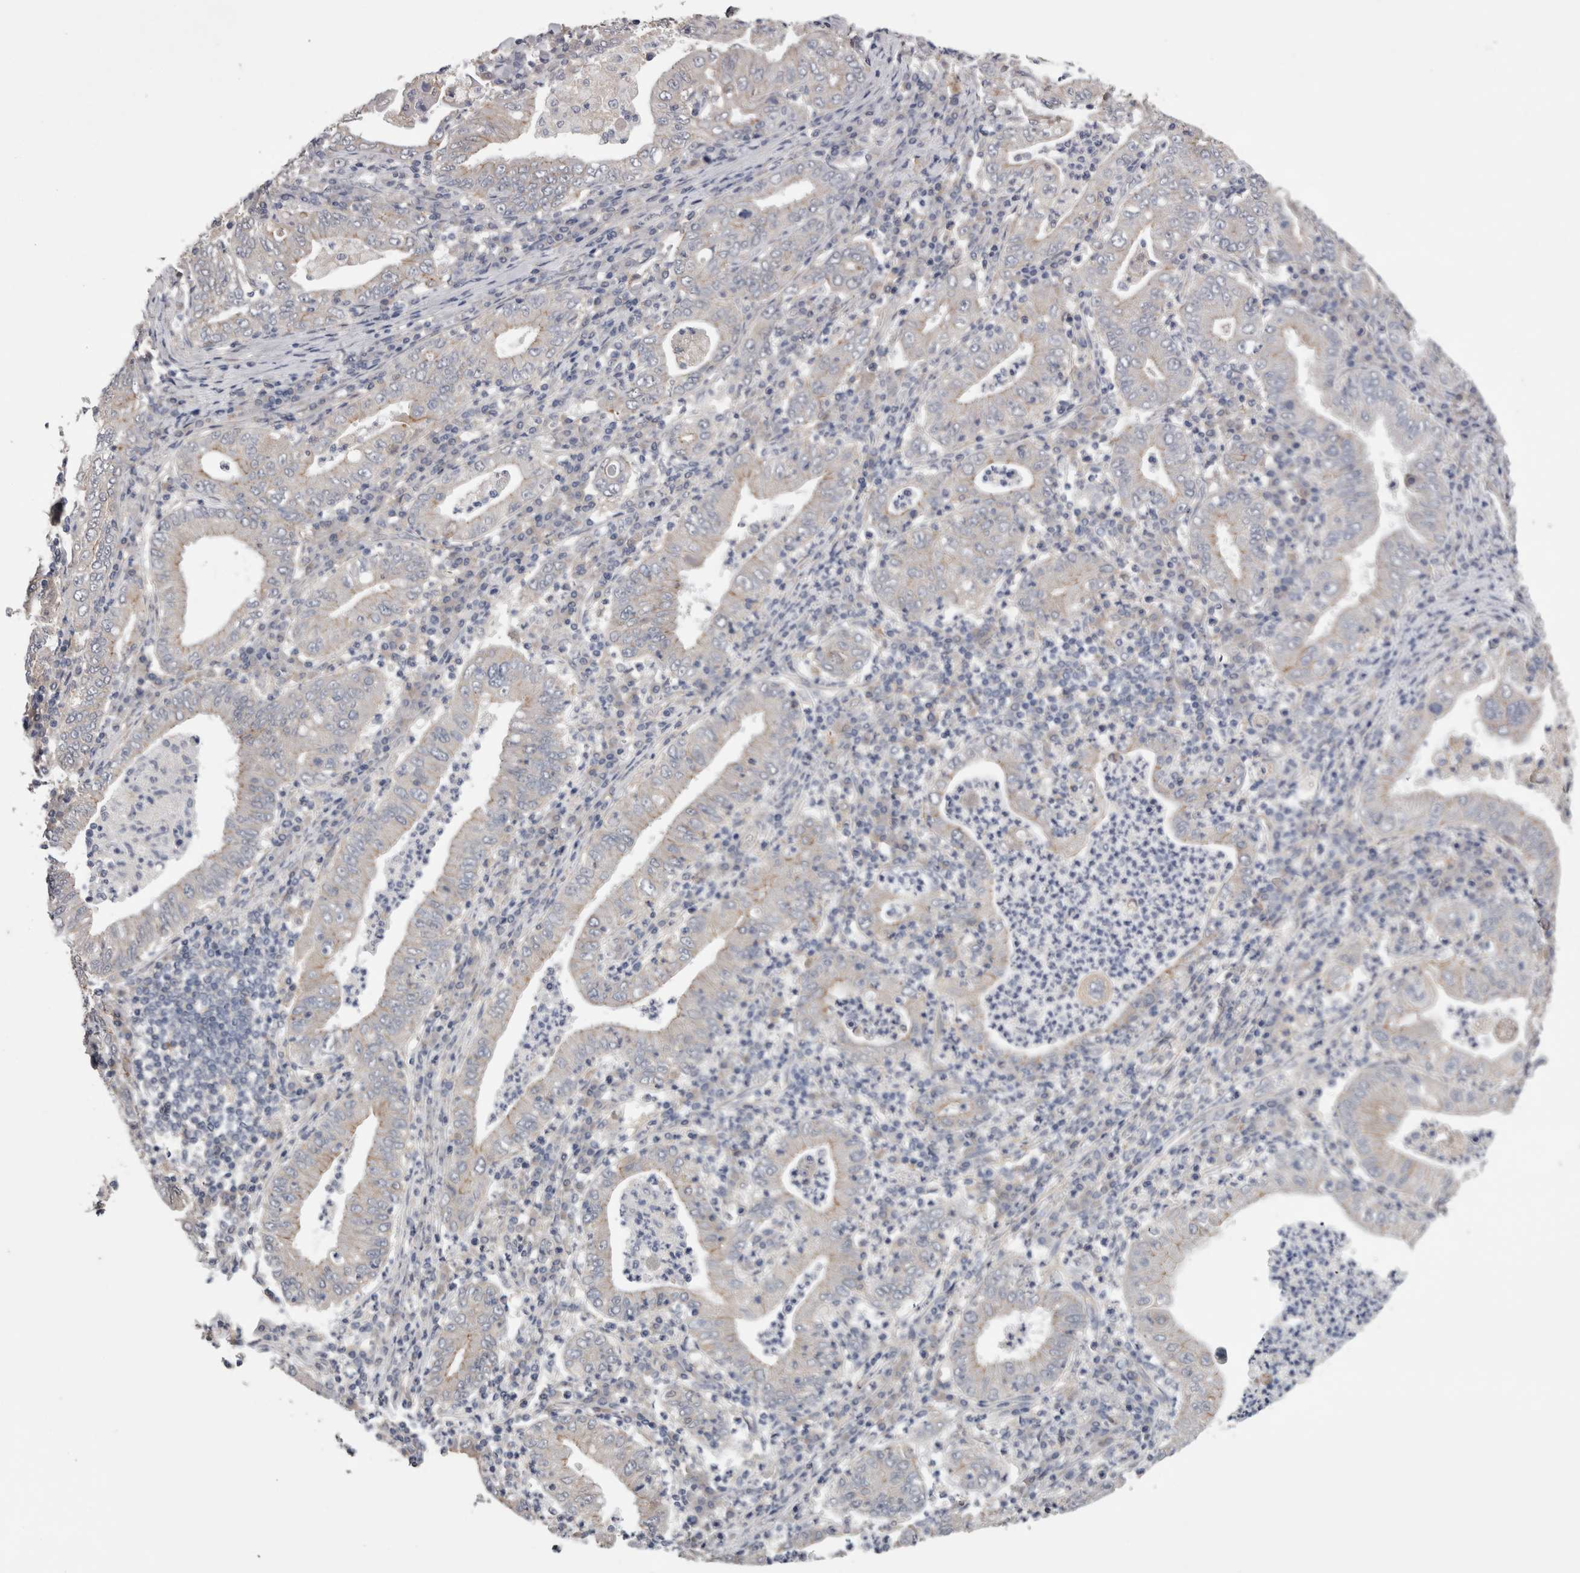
{"staining": {"intensity": "weak", "quantity": "<25%", "location": "cytoplasmic/membranous"}, "tissue": "stomach cancer", "cell_type": "Tumor cells", "image_type": "cancer", "snomed": [{"axis": "morphology", "description": "Normal tissue, NOS"}, {"axis": "morphology", "description": "Adenocarcinoma, NOS"}, {"axis": "topography", "description": "Esophagus"}, {"axis": "topography", "description": "Stomach, upper"}, {"axis": "topography", "description": "Peripheral nerve tissue"}], "caption": "The IHC photomicrograph has no significant expression in tumor cells of stomach cancer (adenocarcinoma) tissue.", "gene": "NECTIN2", "patient": {"sex": "male", "age": 62}}